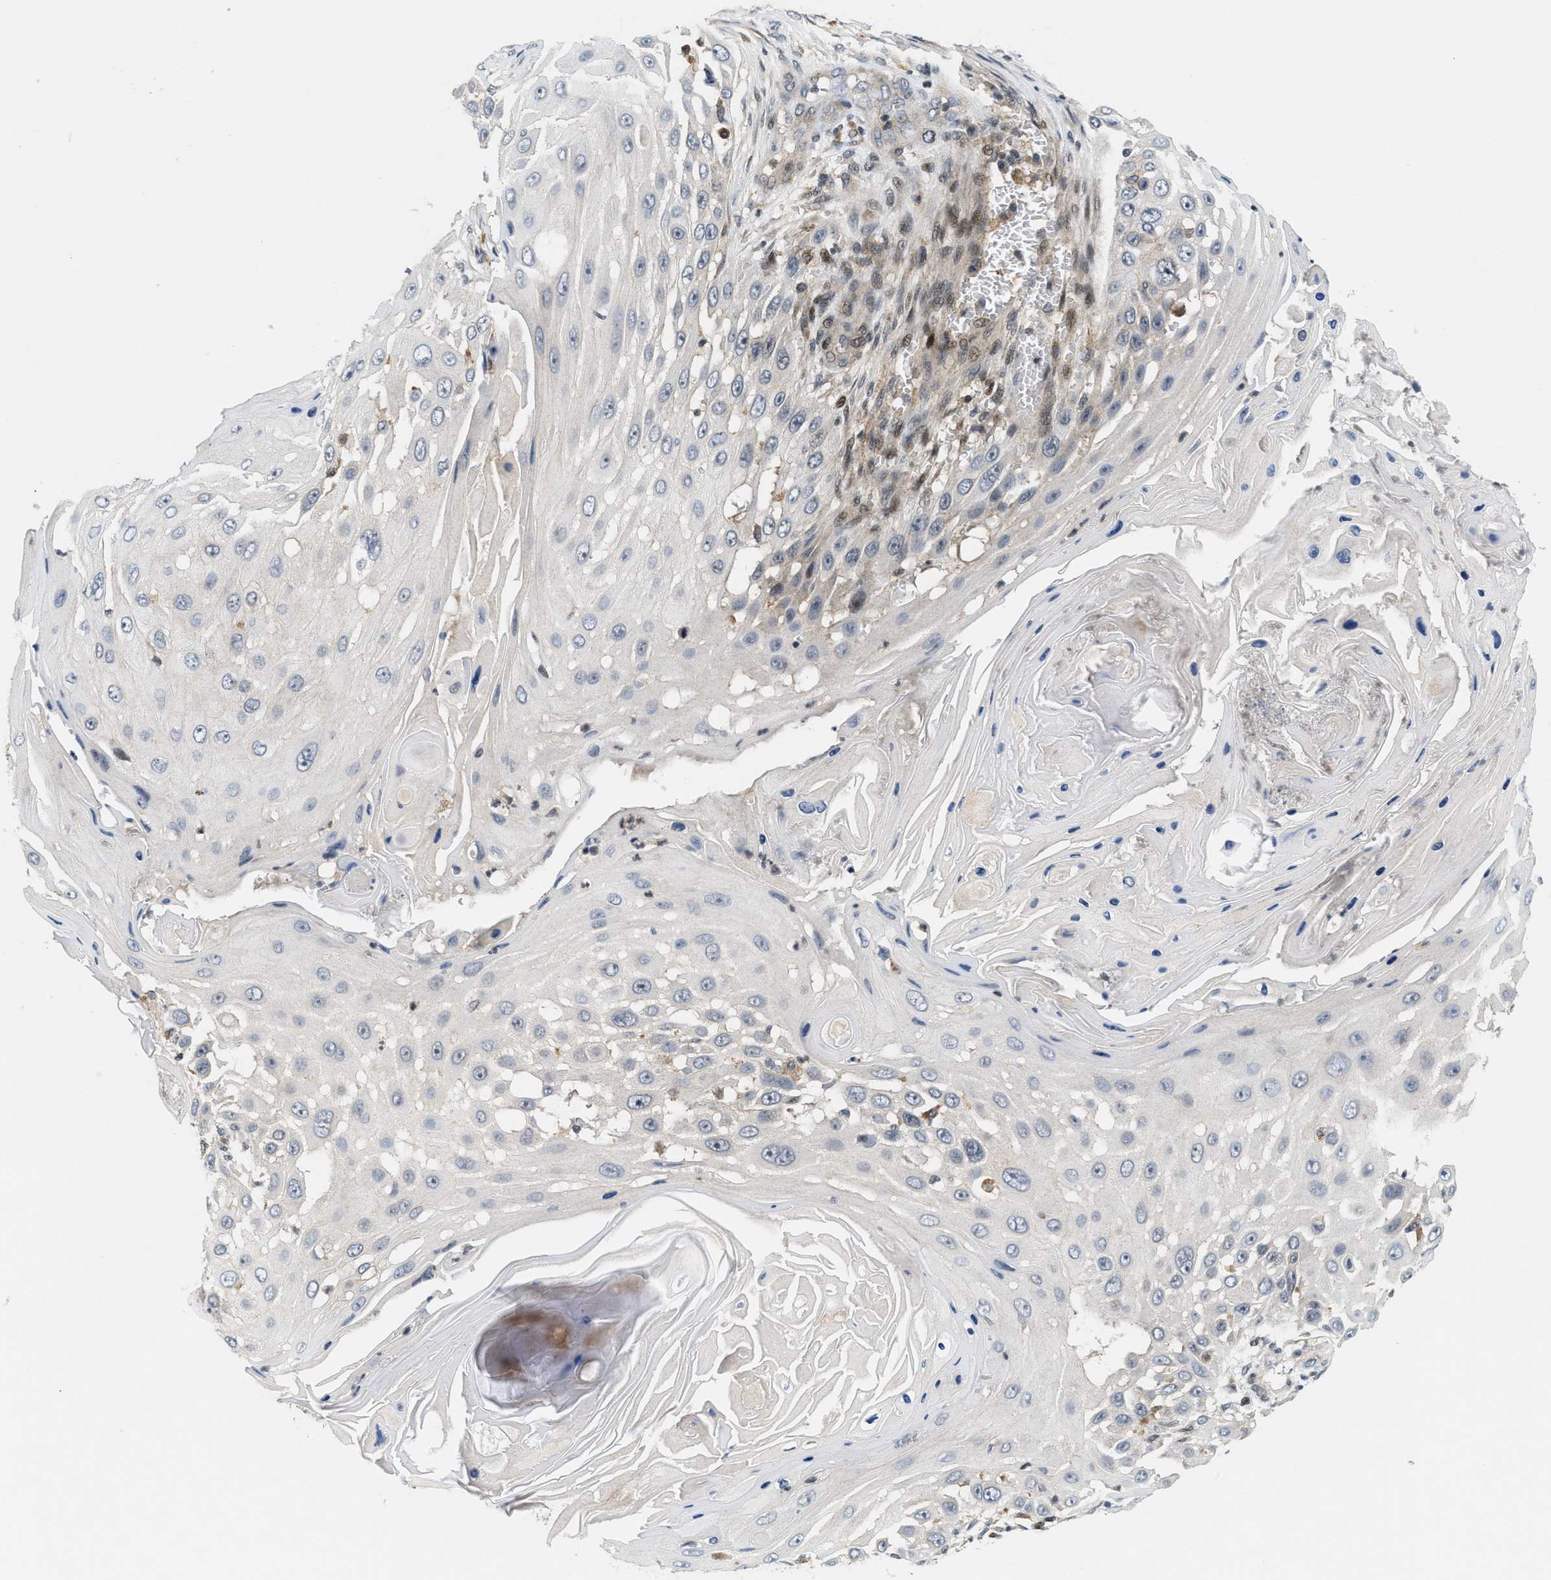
{"staining": {"intensity": "moderate", "quantity": "<25%", "location": "nuclear"}, "tissue": "skin cancer", "cell_type": "Tumor cells", "image_type": "cancer", "snomed": [{"axis": "morphology", "description": "Squamous cell carcinoma, NOS"}, {"axis": "topography", "description": "Skin"}], "caption": "Protein expression by immunohistochemistry (IHC) displays moderate nuclear expression in about <25% of tumor cells in skin cancer.", "gene": "ING1", "patient": {"sex": "female", "age": 44}}